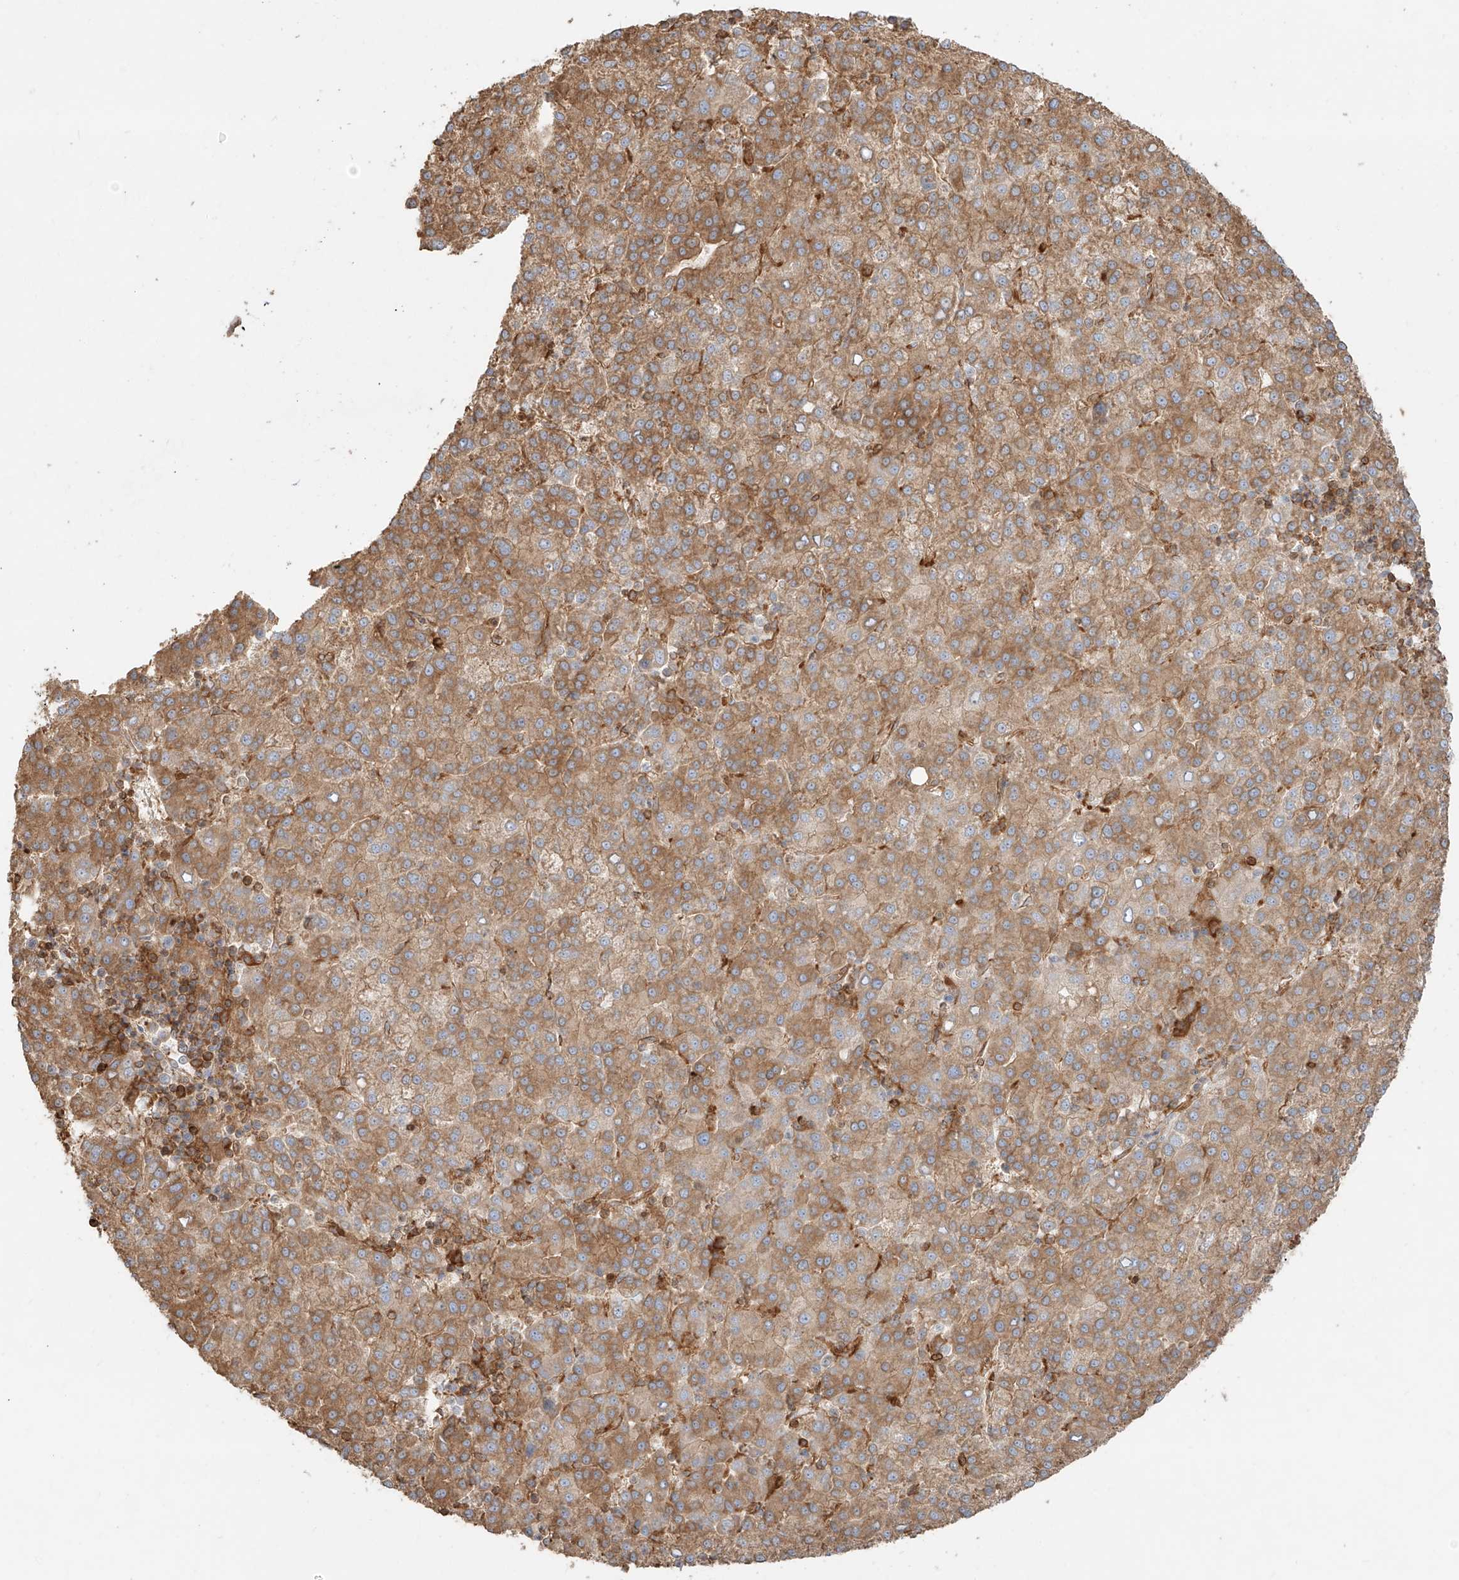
{"staining": {"intensity": "moderate", "quantity": ">75%", "location": "cytoplasmic/membranous"}, "tissue": "liver cancer", "cell_type": "Tumor cells", "image_type": "cancer", "snomed": [{"axis": "morphology", "description": "Carcinoma, Hepatocellular, NOS"}, {"axis": "topography", "description": "Liver"}], "caption": "Immunohistochemical staining of liver hepatocellular carcinoma reveals medium levels of moderate cytoplasmic/membranous protein positivity in approximately >75% of tumor cells.", "gene": "SNX9", "patient": {"sex": "female", "age": 58}}